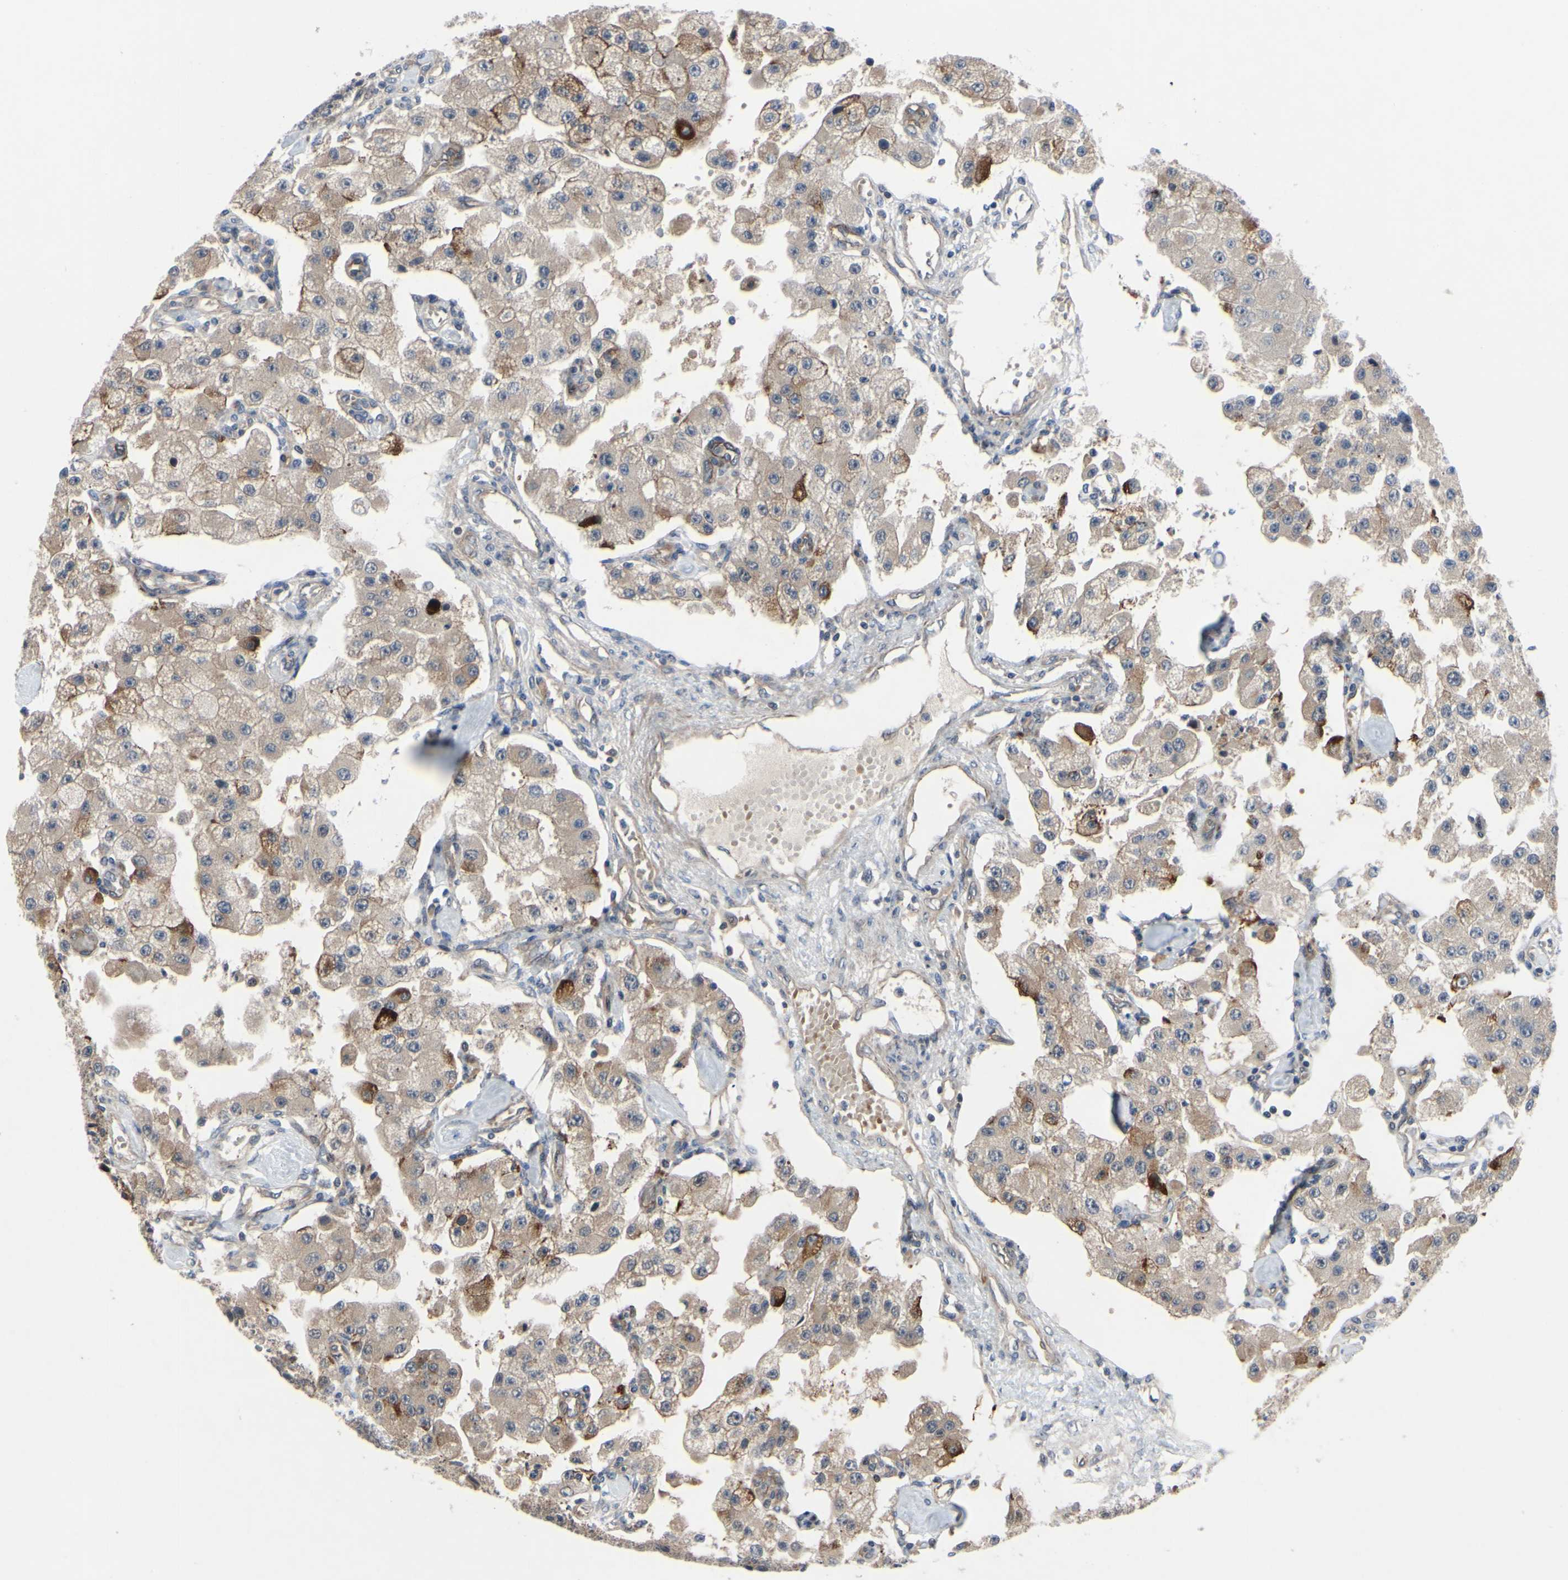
{"staining": {"intensity": "strong", "quantity": "<25%", "location": "cytoplasmic/membranous"}, "tissue": "carcinoid", "cell_type": "Tumor cells", "image_type": "cancer", "snomed": [{"axis": "morphology", "description": "Carcinoid, malignant, NOS"}, {"axis": "topography", "description": "Pancreas"}], "caption": "There is medium levels of strong cytoplasmic/membranous positivity in tumor cells of carcinoid (malignant), as demonstrated by immunohistochemical staining (brown color).", "gene": "COMMD9", "patient": {"sex": "male", "age": 41}}